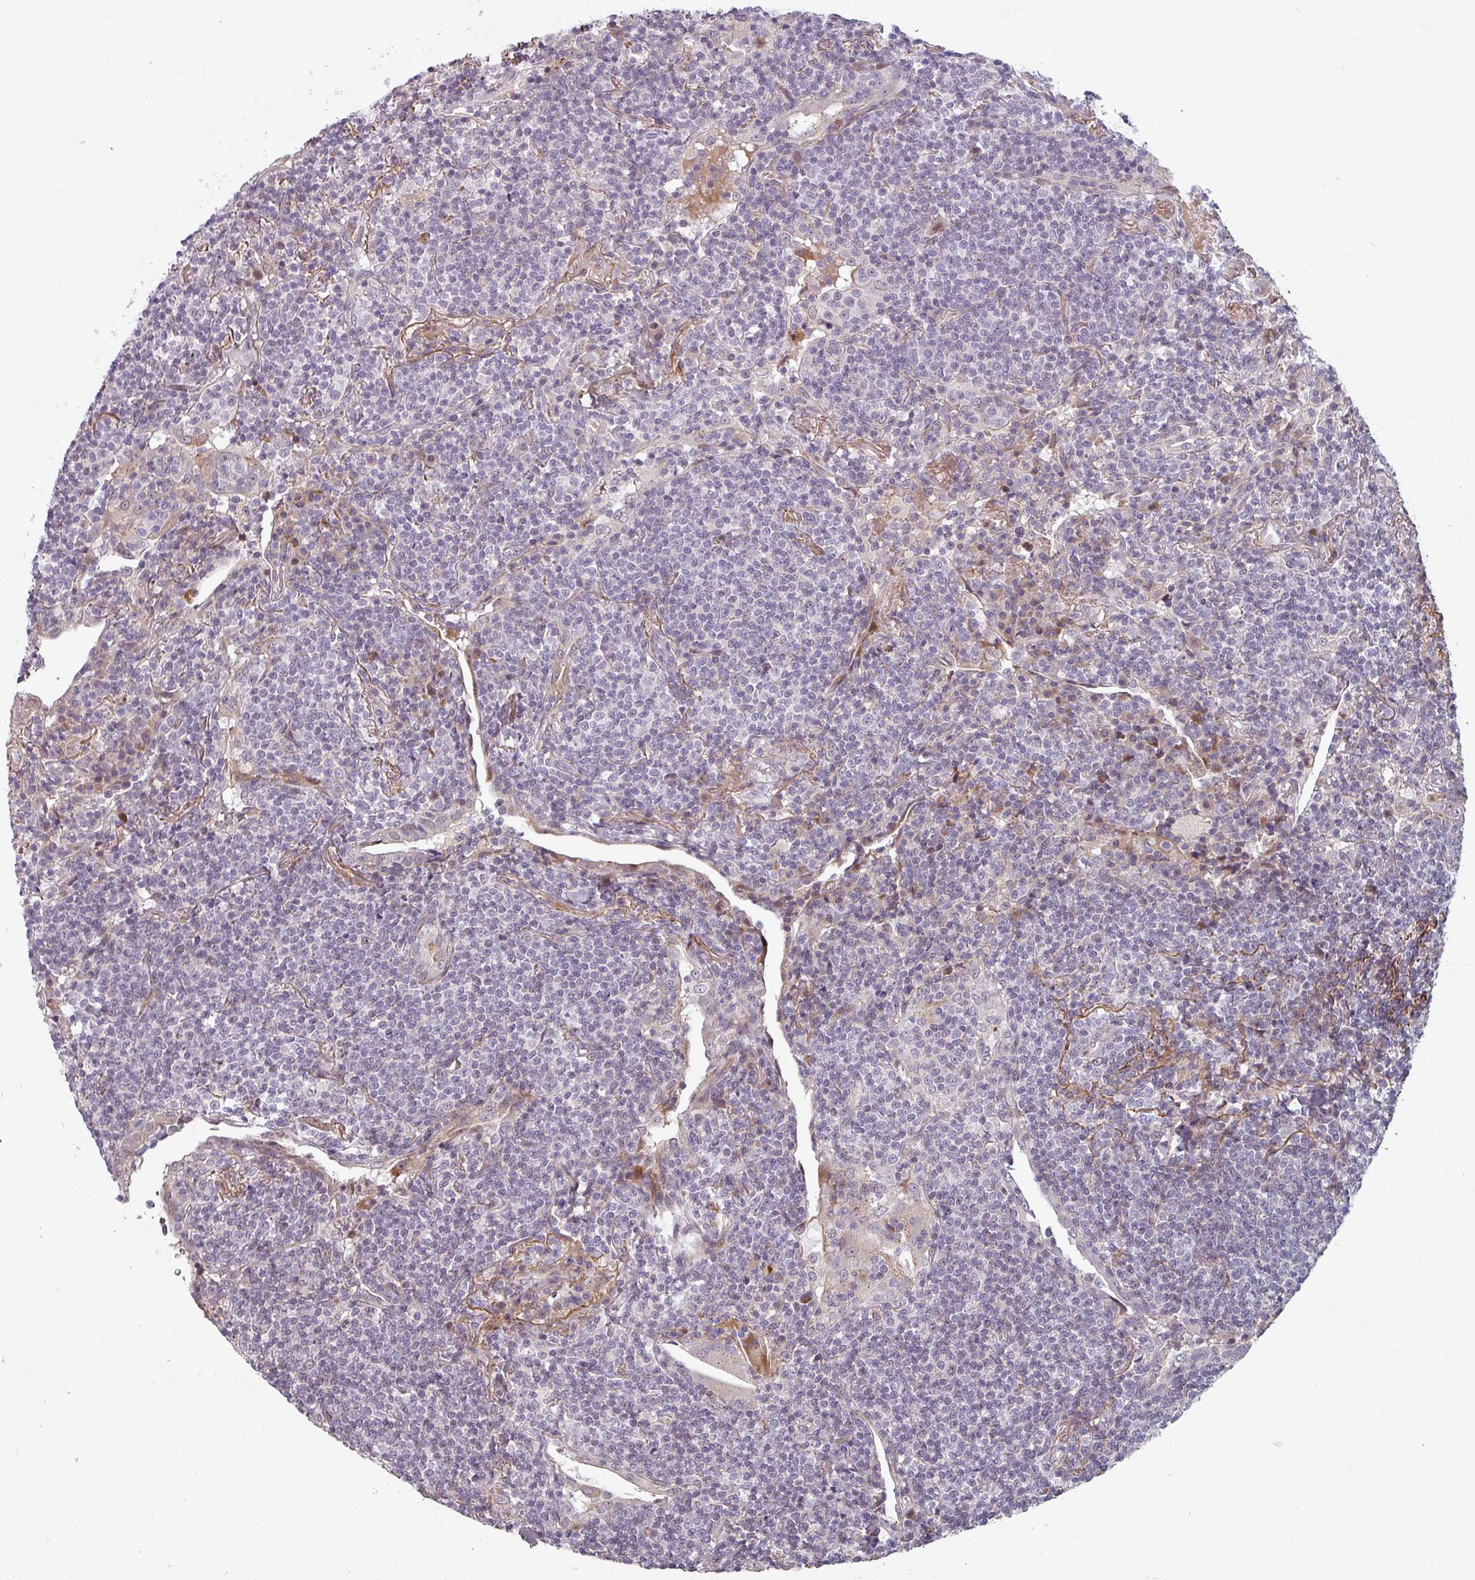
{"staining": {"intensity": "negative", "quantity": "none", "location": "none"}, "tissue": "lymphoma", "cell_type": "Tumor cells", "image_type": "cancer", "snomed": [{"axis": "morphology", "description": "Malignant lymphoma, non-Hodgkin's type, Low grade"}, {"axis": "topography", "description": "Lung"}], "caption": "An image of lymphoma stained for a protein reveals no brown staining in tumor cells.", "gene": "CYB5RL", "patient": {"sex": "female", "age": 71}}